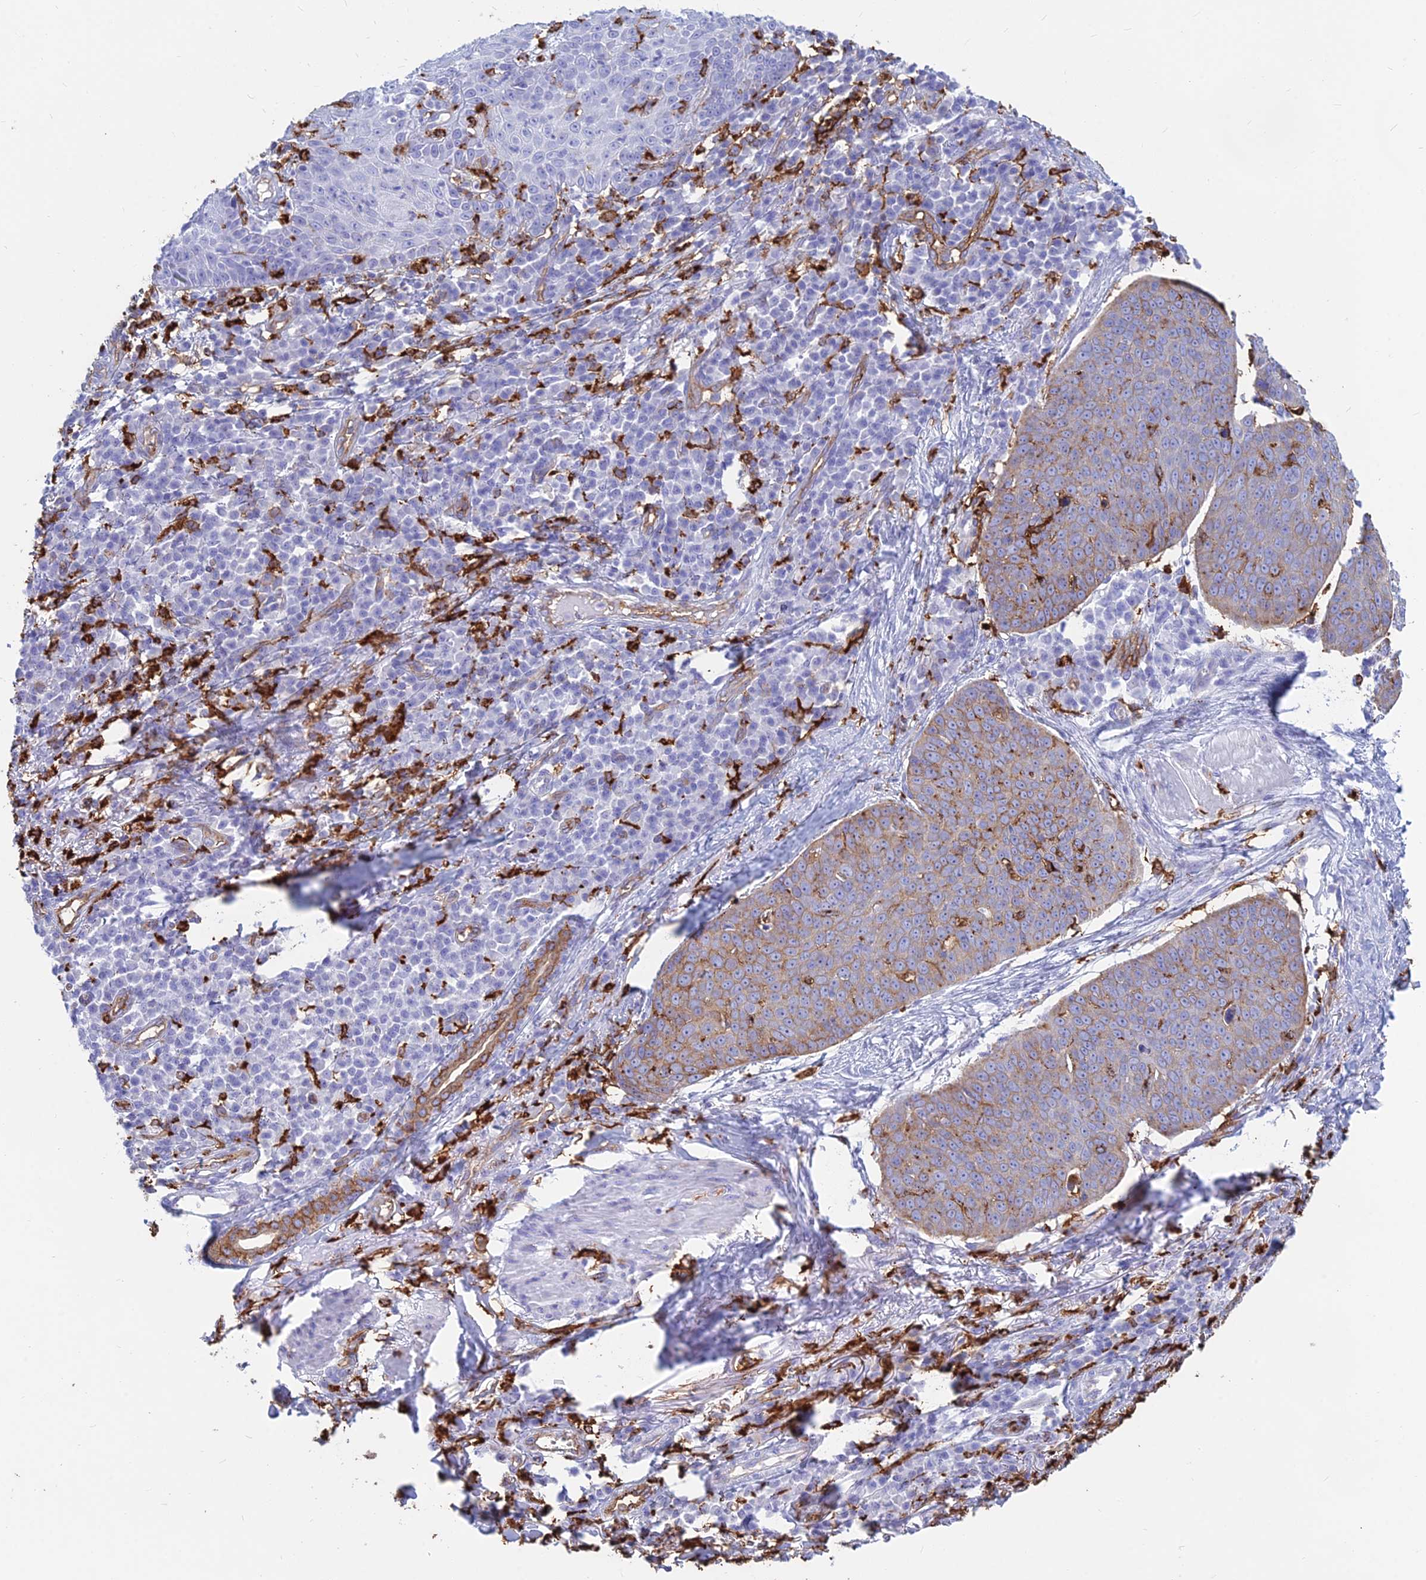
{"staining": {"intensity": "moderate", "quantity": "25%-75%", "location": "cytoplasmic/membranous"}, "tissue": "skin cancer", "cell_type": "Tumor cells", "image_type": "cancer", "snomed": [{"axis": "morphology", "description": "Squamous cell carcinoma, NOS"}, {"axis": "topography", "description": "Skin"}], "caption": "Immunohistochemical staining of human skin cancer displays medium levels of moderate cytoplasmic/membranous positivity in approximately 25%-75% of tumor cells. The protein of interest is shown in brown color, while the nuclei are stained blue.", "gene": "HLA-DRB1", "patient": {"sex": "male", "age": 71}}